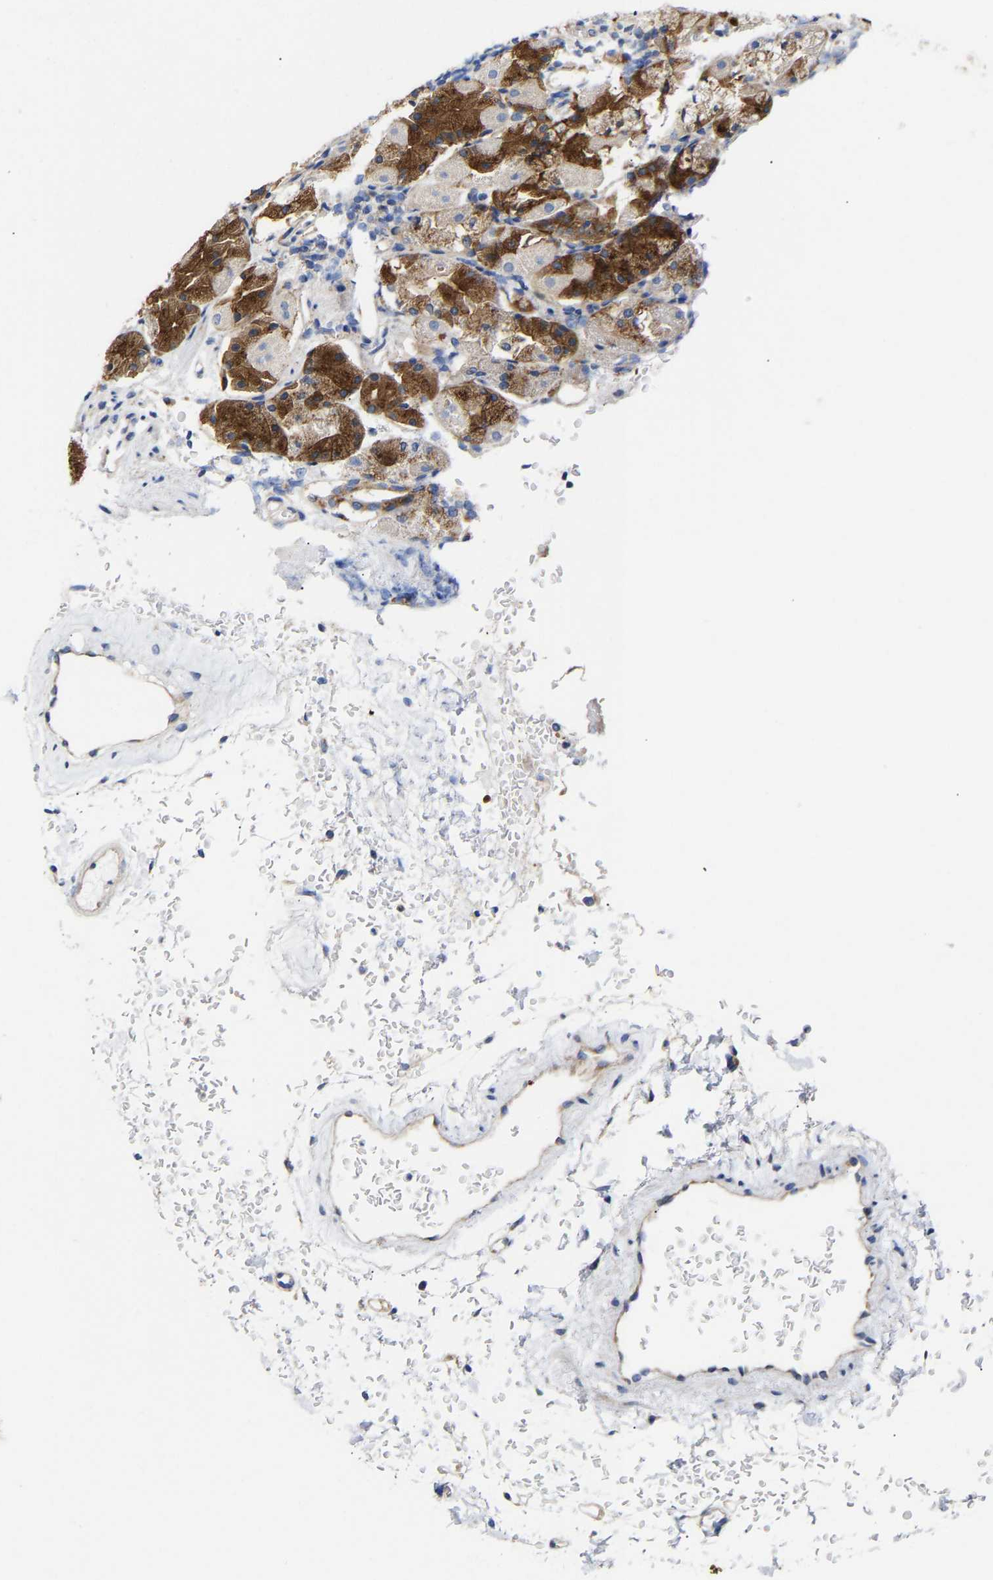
{"staining": {"intensity": "moderate", "quantity": "25%-75%", "location": "cytoplasmic/membranous"}, "tissue": "stomach", "cell_type": "Glandular cells", "image_type": "normal", "snomed": [{"axis": "morphology", "description": "Normal tissue, NOS"}, {"axis": "topography", "description": "Stomach"}, {"axis": "topography", "description": "Stomach, lower"}], "caption": "A photomicrograph showing moderate cytoplasmic/membranous expression in about 25%-75% of glandular cells in normal stomach, as visualized by brown immunohistochemical staining.", "gene": "PPP1R15A", "patient": {"sex": "female", "age": 75}}